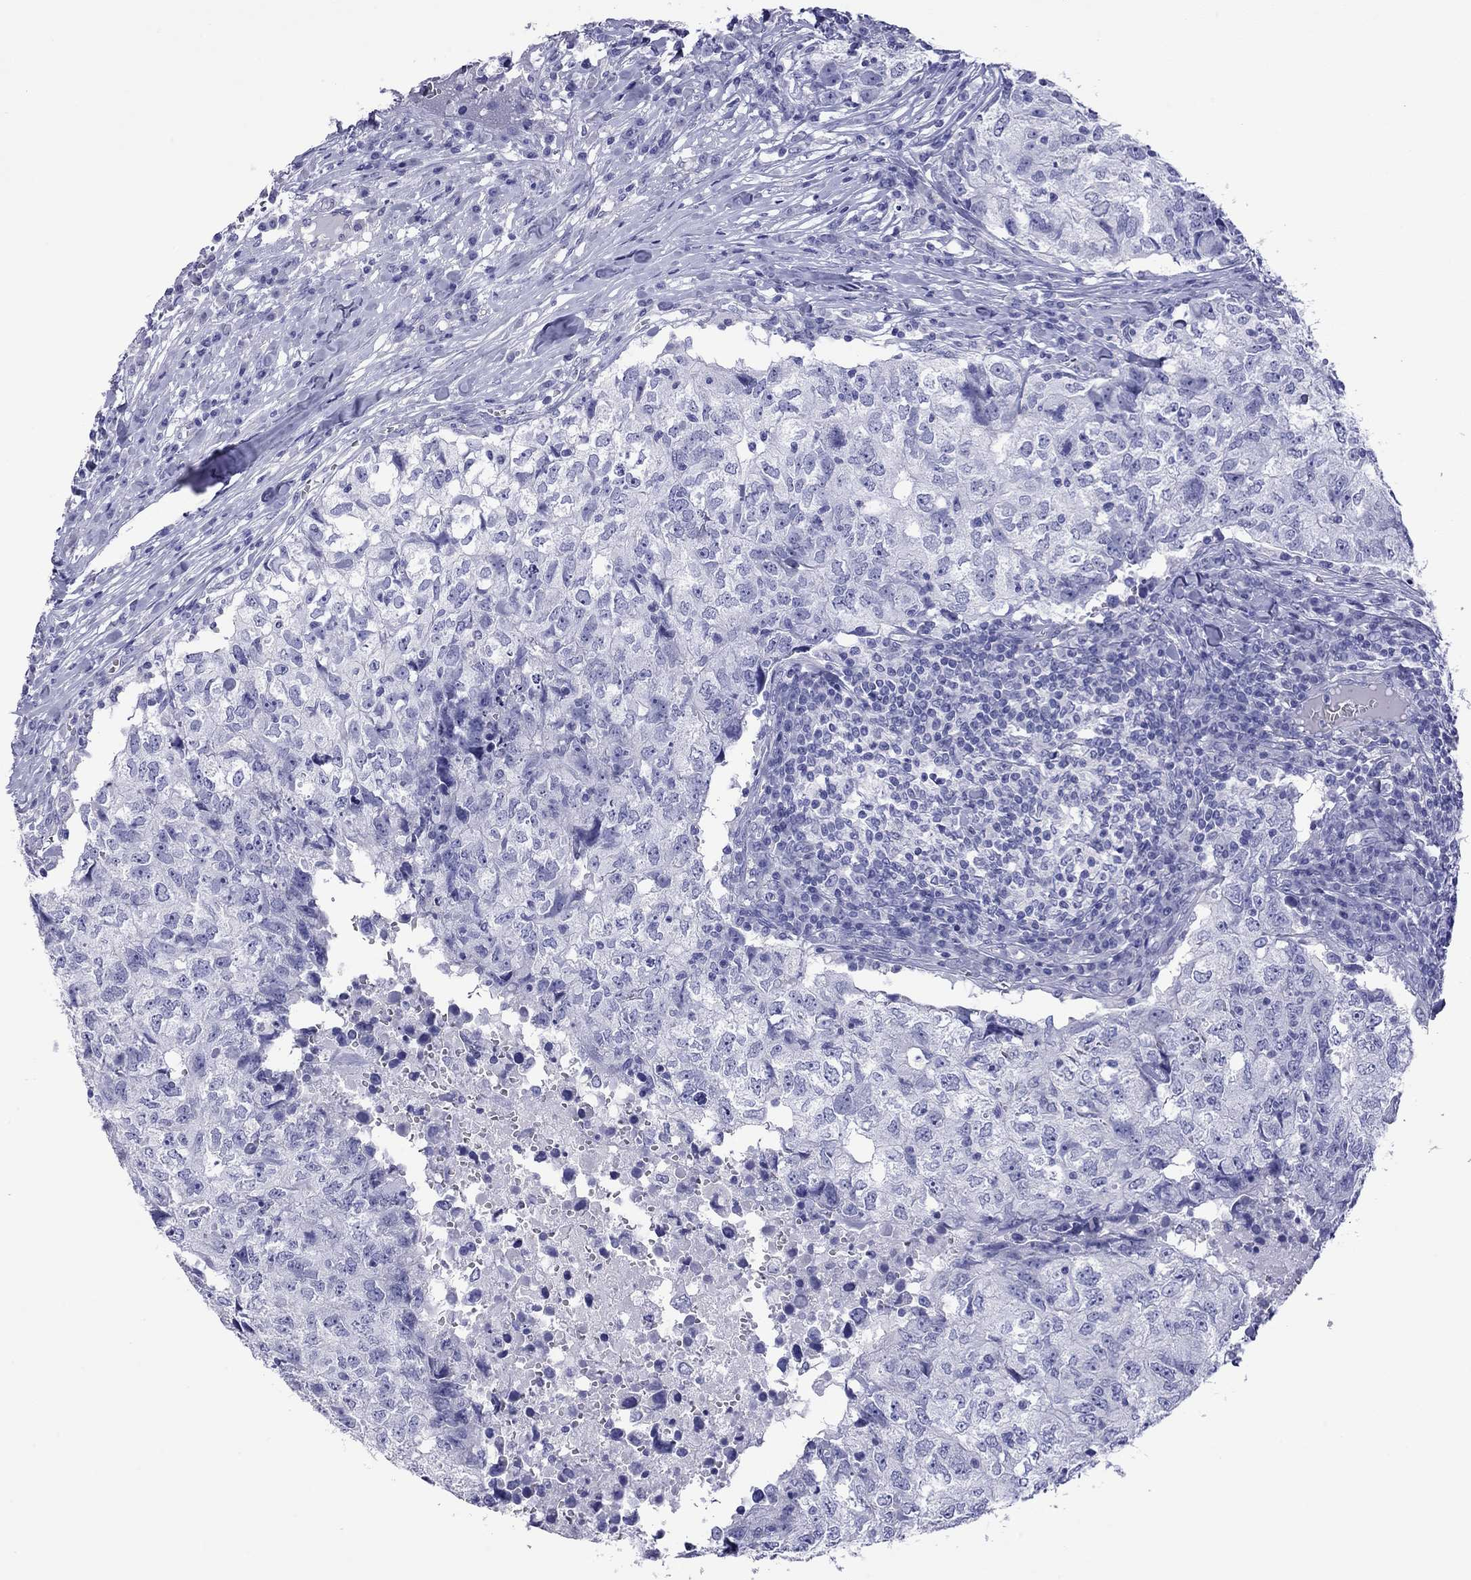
{"staining": {"intensity": "negative", "quantity": "none", "location": "none"}, "tissue": "breast cancer", "cell_type": "Tumor cells", "image_type": "cancer", "snomed": [{"axis": "morphology", "description": "Duct carcinoma"}, {"axis": "topography", "description": "Breast"}], "caption": "Breast cancer (invasive ductal carcinoma) was stained to show a protein in brown. There is no significant staining in tumor cells.", "gene": "KIAA2012", "patient": {"sex": "female", "age": 30}}